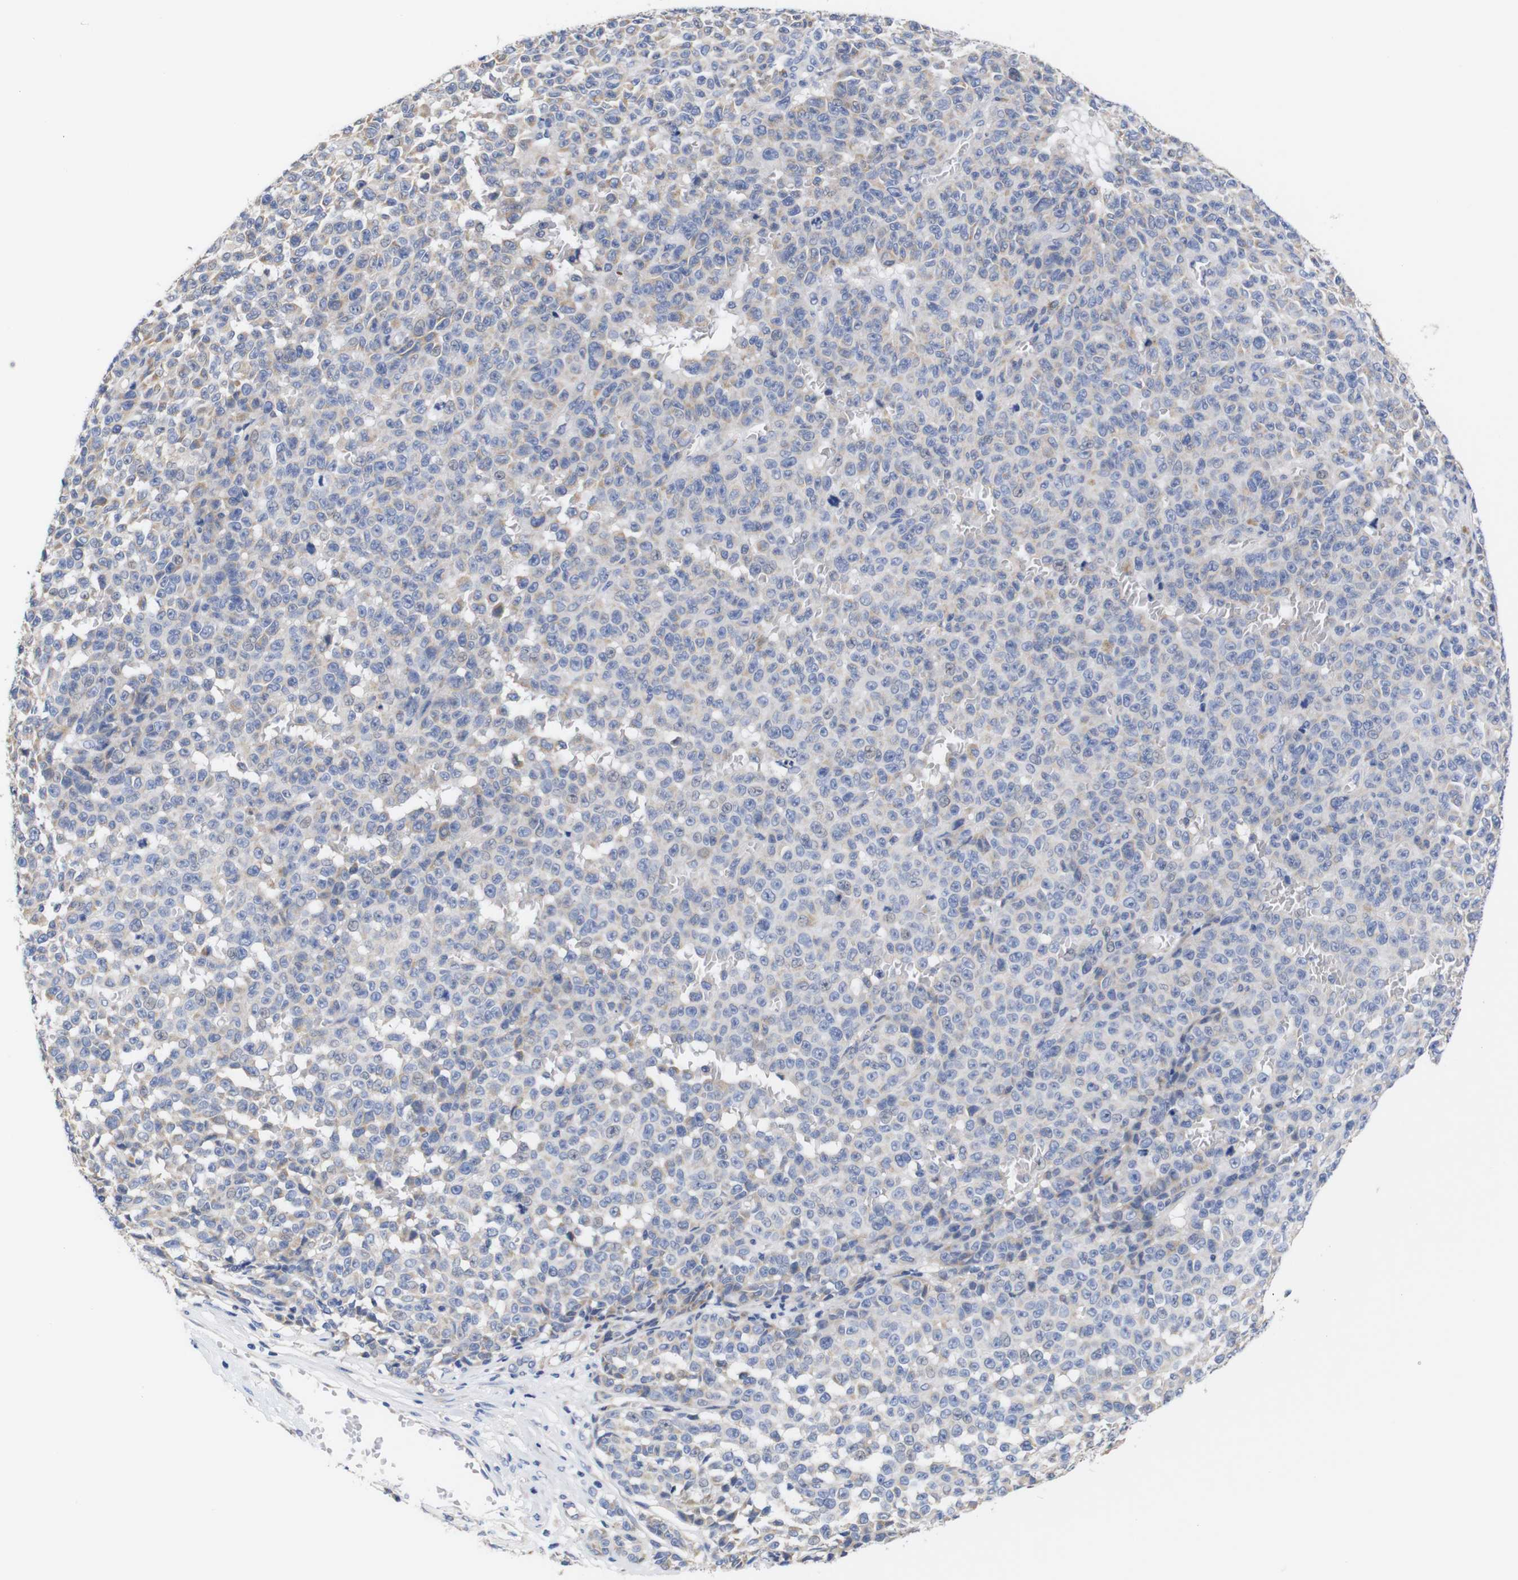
{"staining": {"intensity": "weak", "quantity": "<25%", "location": "cytoplasmic/membranous"}, "tissue": "melanoma", "cell_type": "Tumor cells", "image_type": "cancer", "snomed": [{"axis": "morphology", "description": "Malignant melanoma, NOS"}, {"axis": "topography", "description": "Skin"}], "caption": "The micrograph reveals no significant staining in tumor cells of malignant melanoma.", "gene": "OPN3", "patient": {"sex": "female", "age": 82}}